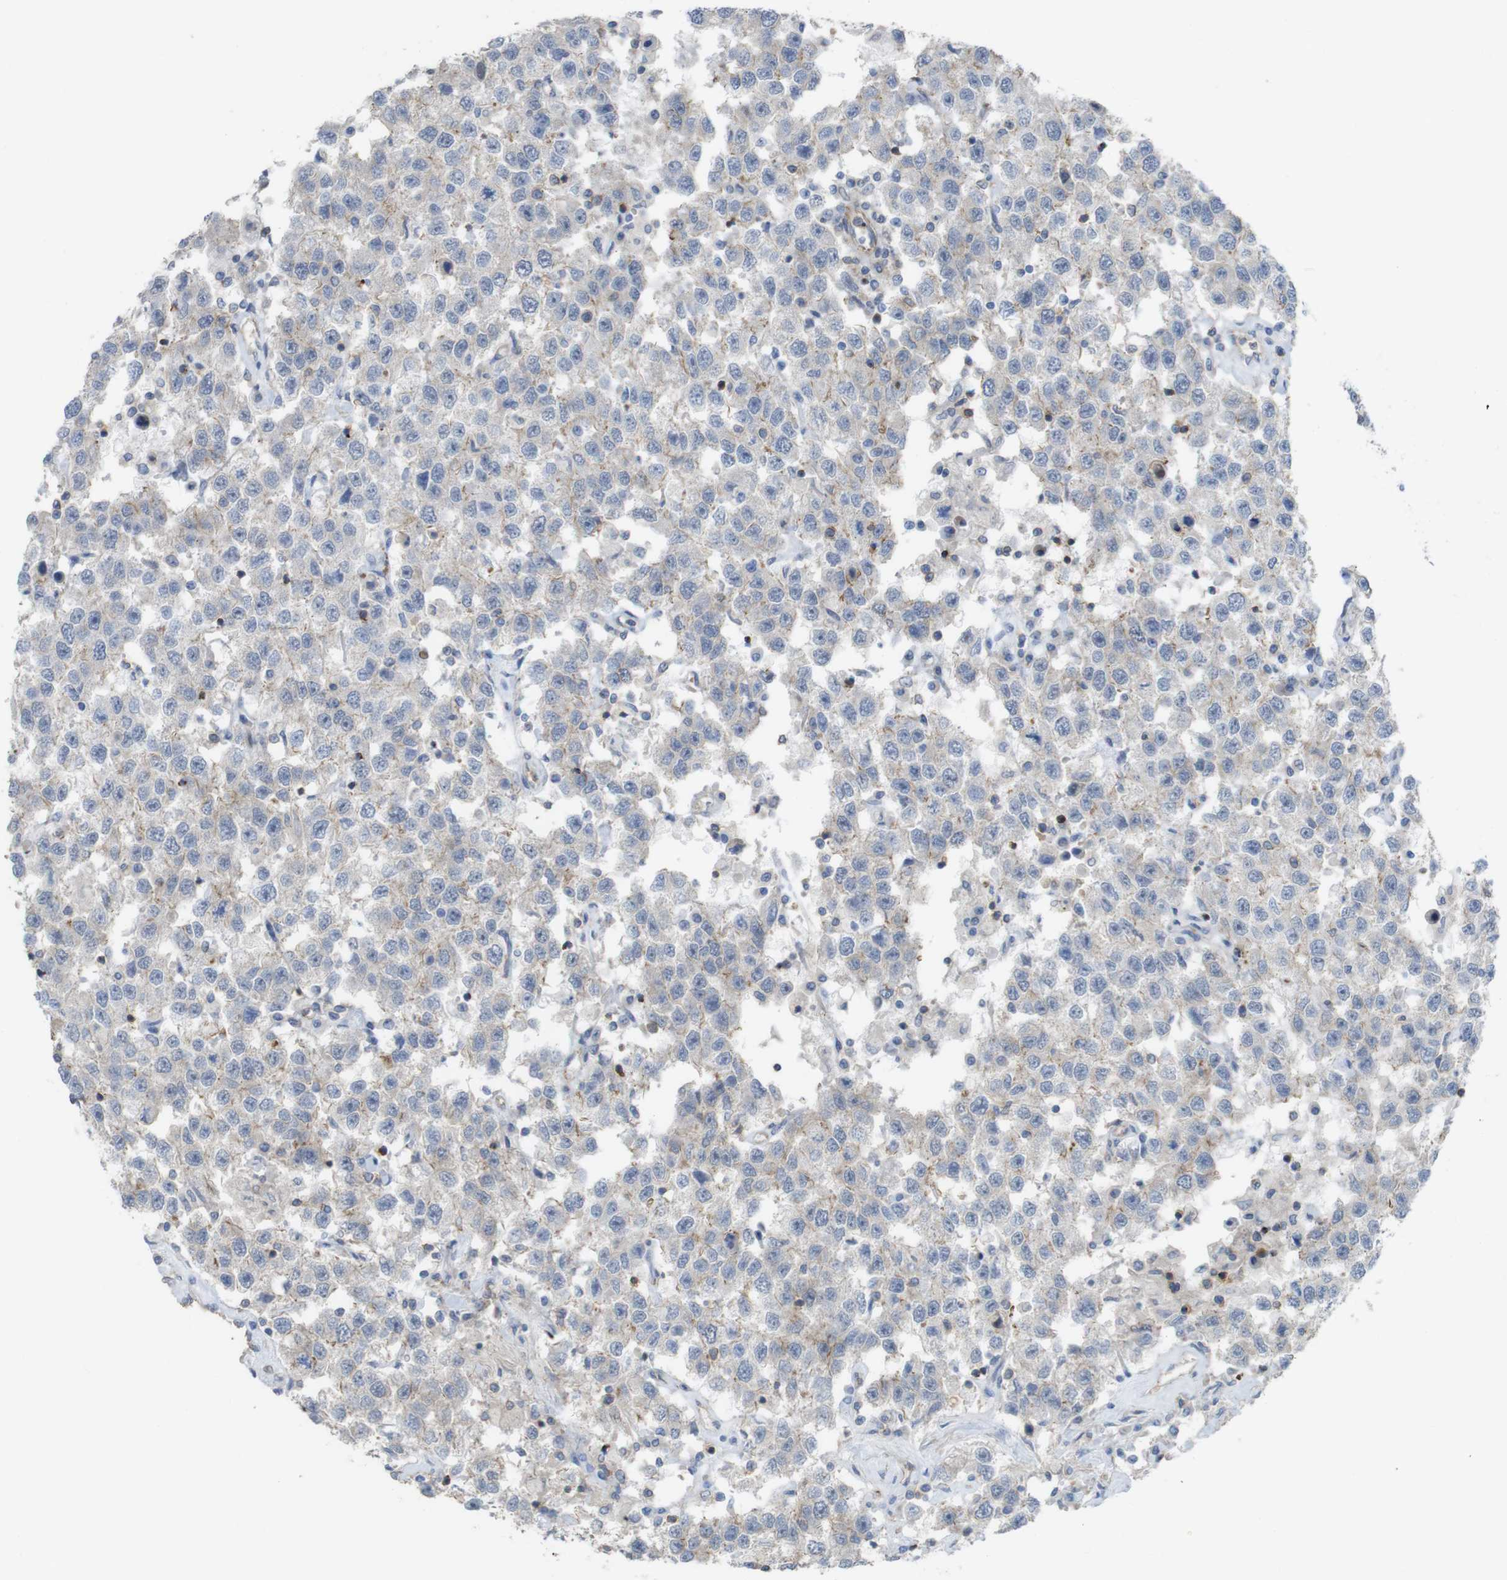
{"staining": {"intensity": "weak", "quantity": "25%-75%", "location": "cytoplasmic/membranous"}, "tissue": "testis cancer", "cell_type": "Tumor cells", "image_type": "cancer", "snomed": [{"axis": "morphology", "description": "Seminoma, NOS"}, {"axis": "topography", "description": "Testis"}], "caption": "Testis seminoma stained with immunohistochemistry exhibits weak cytoplasmic/membranous expression in about 25%-75% of tumor cells. Ihc stains the protein in brown and the nuclei are stained blue.", "gene": "PREX2", "patient": {"sex": "male", "age": 41}}